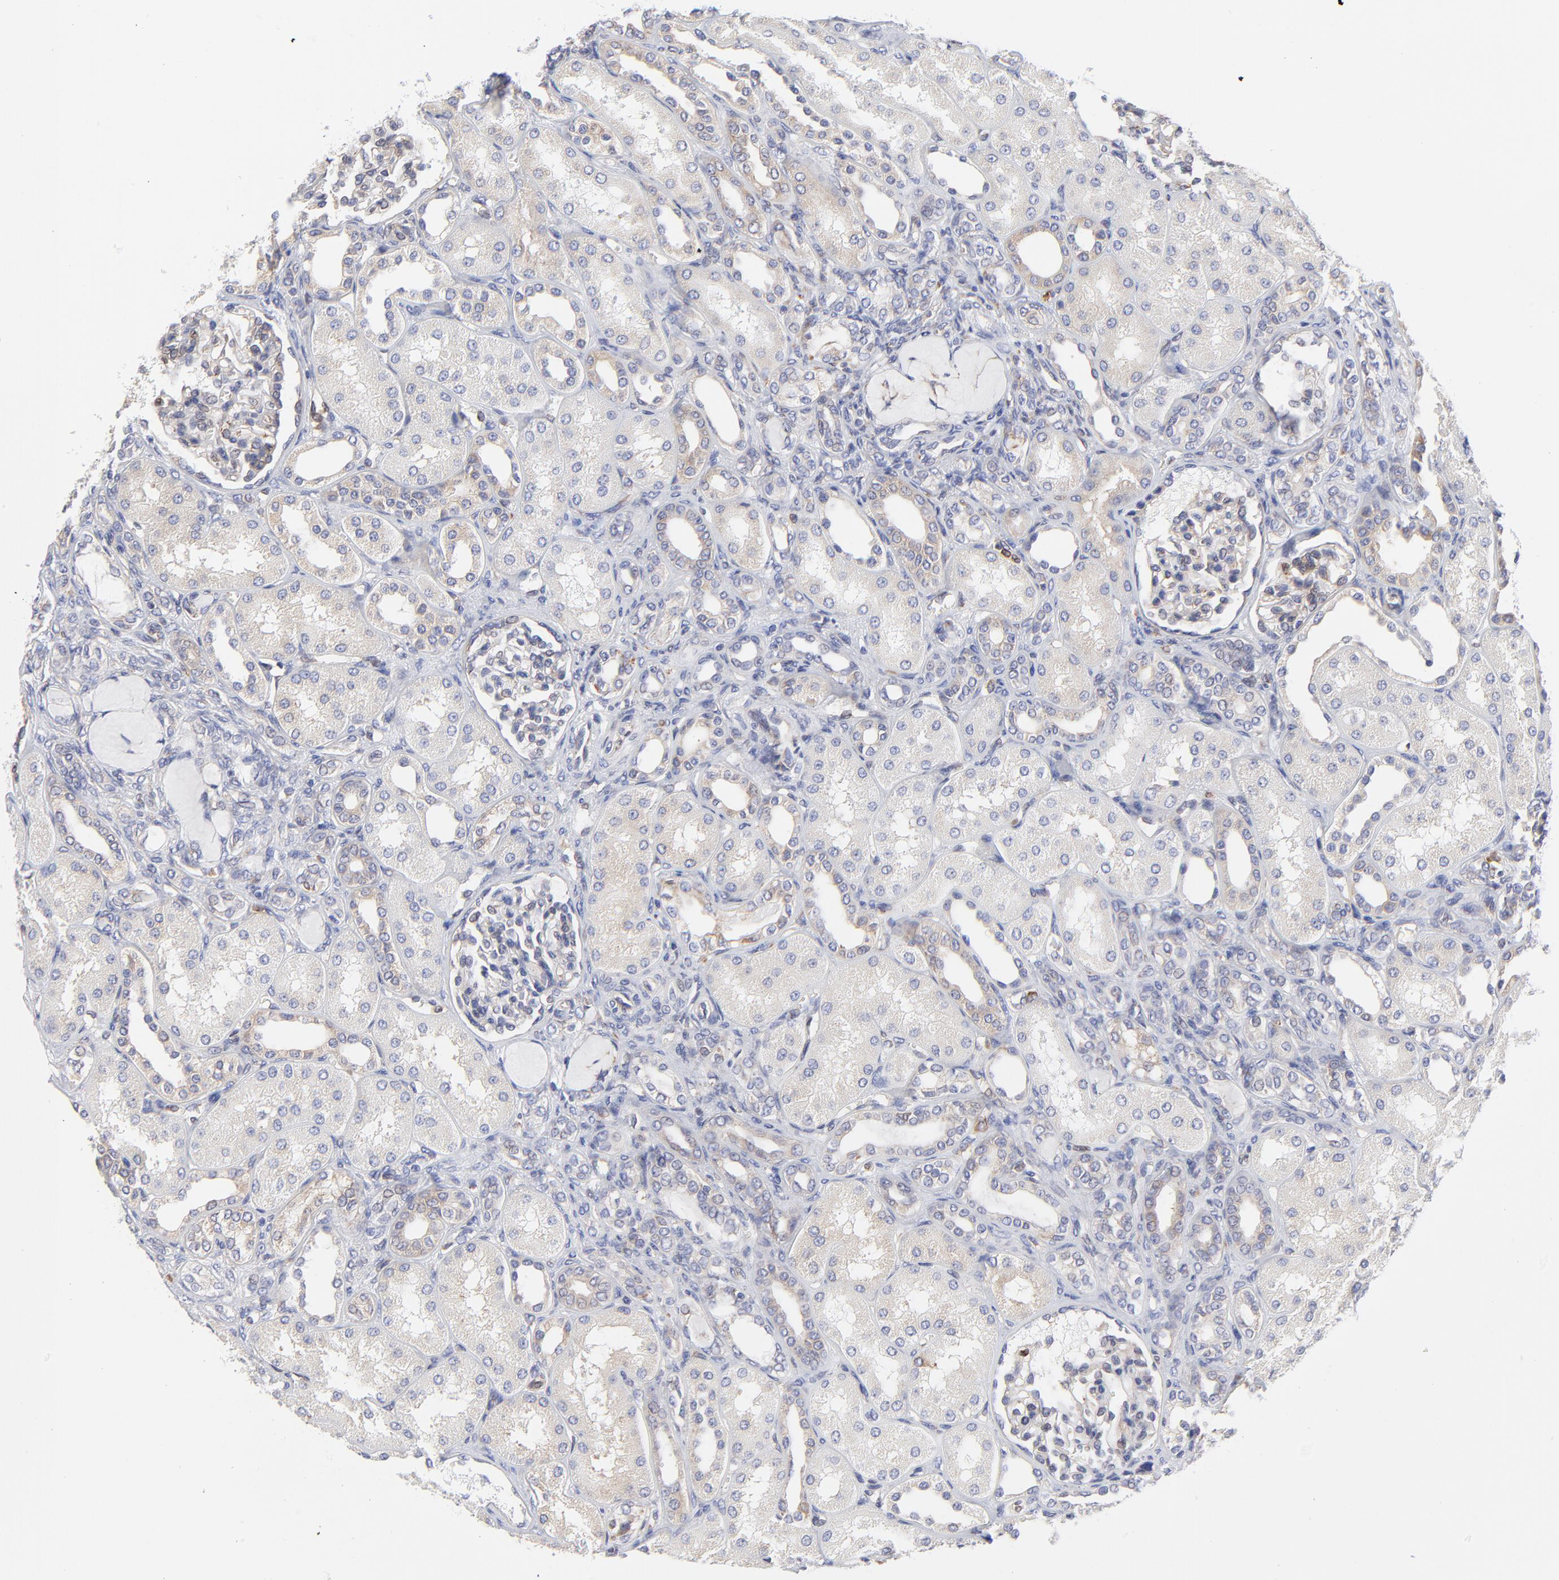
{"staining": {"intensity": "weak", "quantity": "<25%", "location": "cytoplasmic/membranous"}, "tissue": "kidney", "cell_type": "Cells in glomeruli", "image_type": "normal", "snomed": [{"axis": "morphology", "description": "Normal tissue, NOS"}, {"axis": "topography", "description": "Kidney"}], "caption": "This micrograph is of benign kidney stained with IHC to label a protein in brown with the nuclei are counter-stained blue. There is no staining in cells in glomeruli. The staining was performed using DAB (3,3'-diaminobenzidine) to visualize the protein expression in brown, while the nuclei were stained in blue with hematoxylin (Magnification: 20x).", "gene": "MOSPD2", "patient": {"sex": "male", "age": 7}}